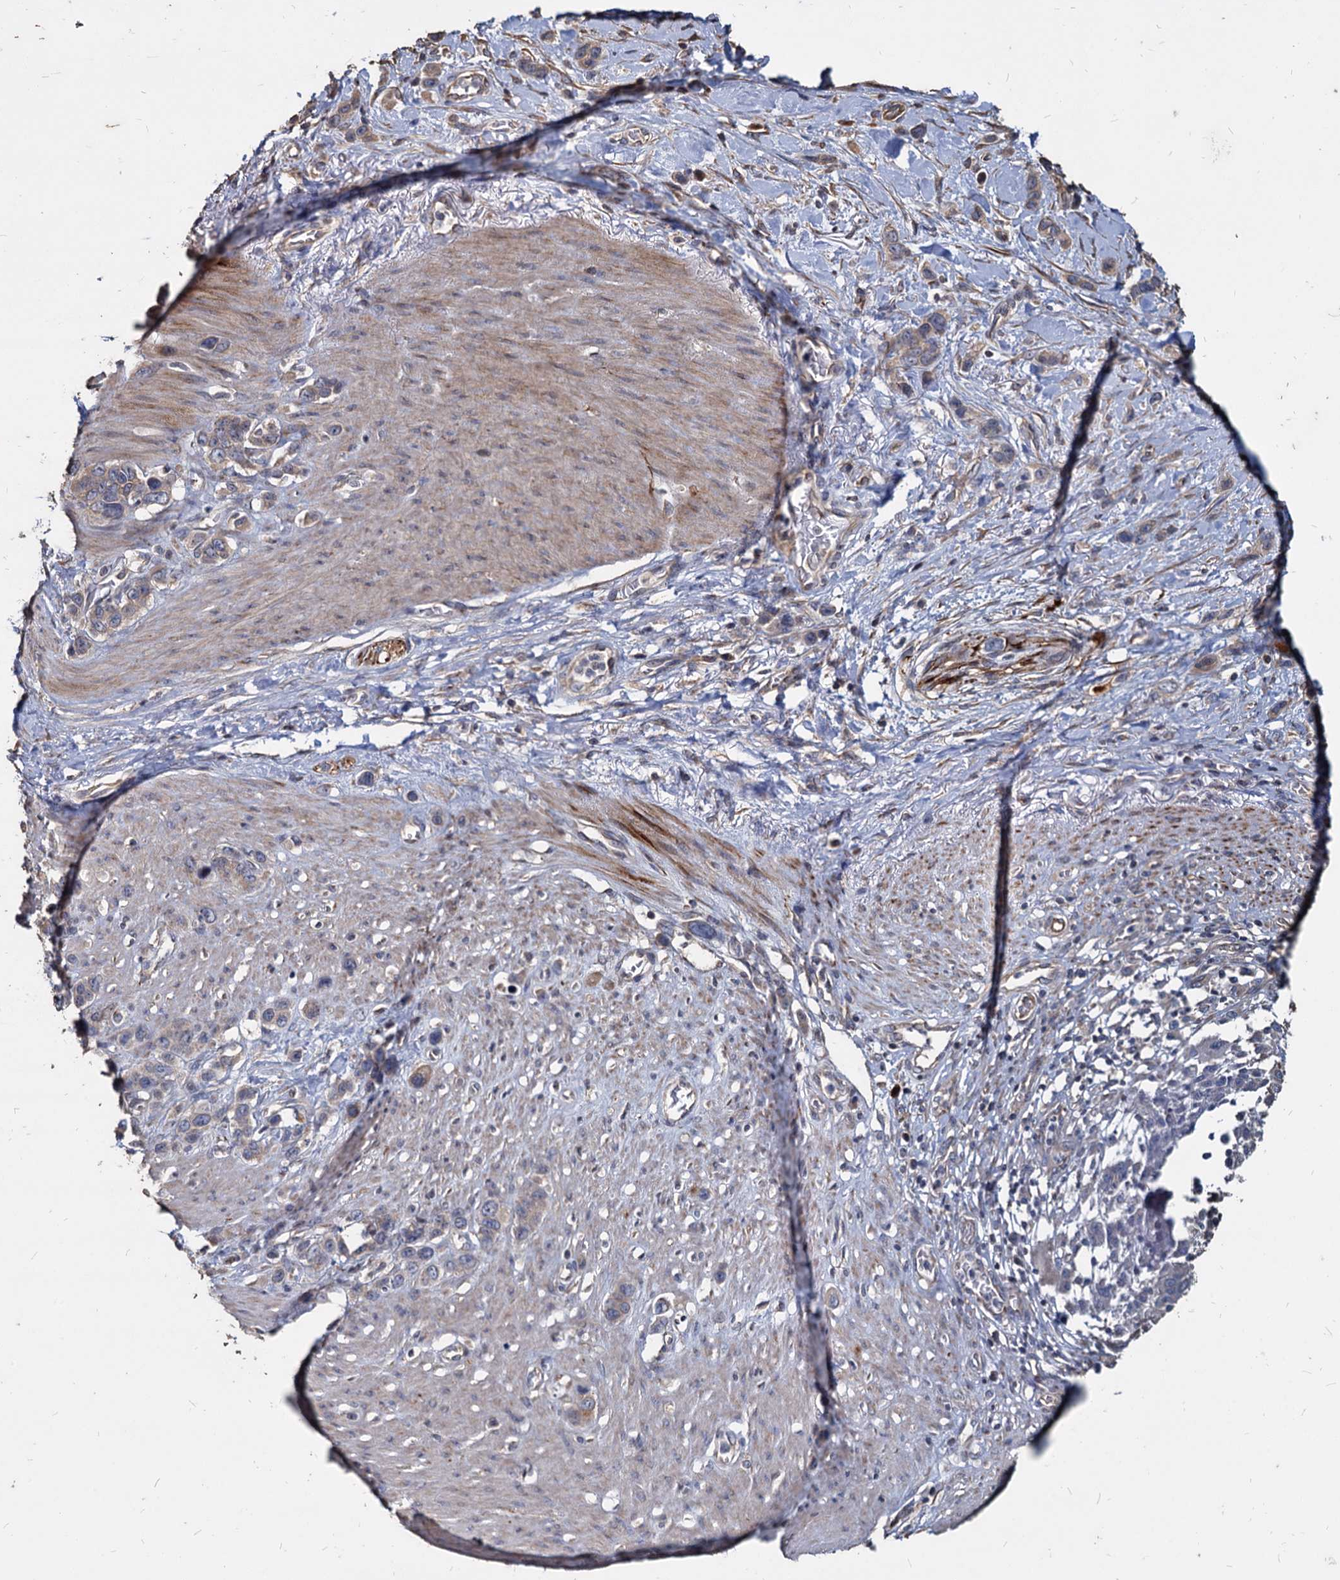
{"staining": {"intensity": "weak", "quantity": "<25%", "location": "cytoplasmic/membranous"}, "tissue": "stomach cancer", "cell_type": "Tumor cells", "image_type": "cancer", "snomed": [{"axis": "morphology", "description": "Adenocarcinoma, NOS"}, {"axis": "morphology", "description": "Adenocarcinoma, High grade"}, {"axis": "topography", "description": "Stomach, upper"}, {"axis": "topography", "description": "Stomach, lower"}], "caption": "Immunohistochemical staining of stomach high-grade adenocarcinoma displays no significant positivity in tumor cells.", "gene": "DEPDC4", "patient": {"sex": "female", "age": 65}}